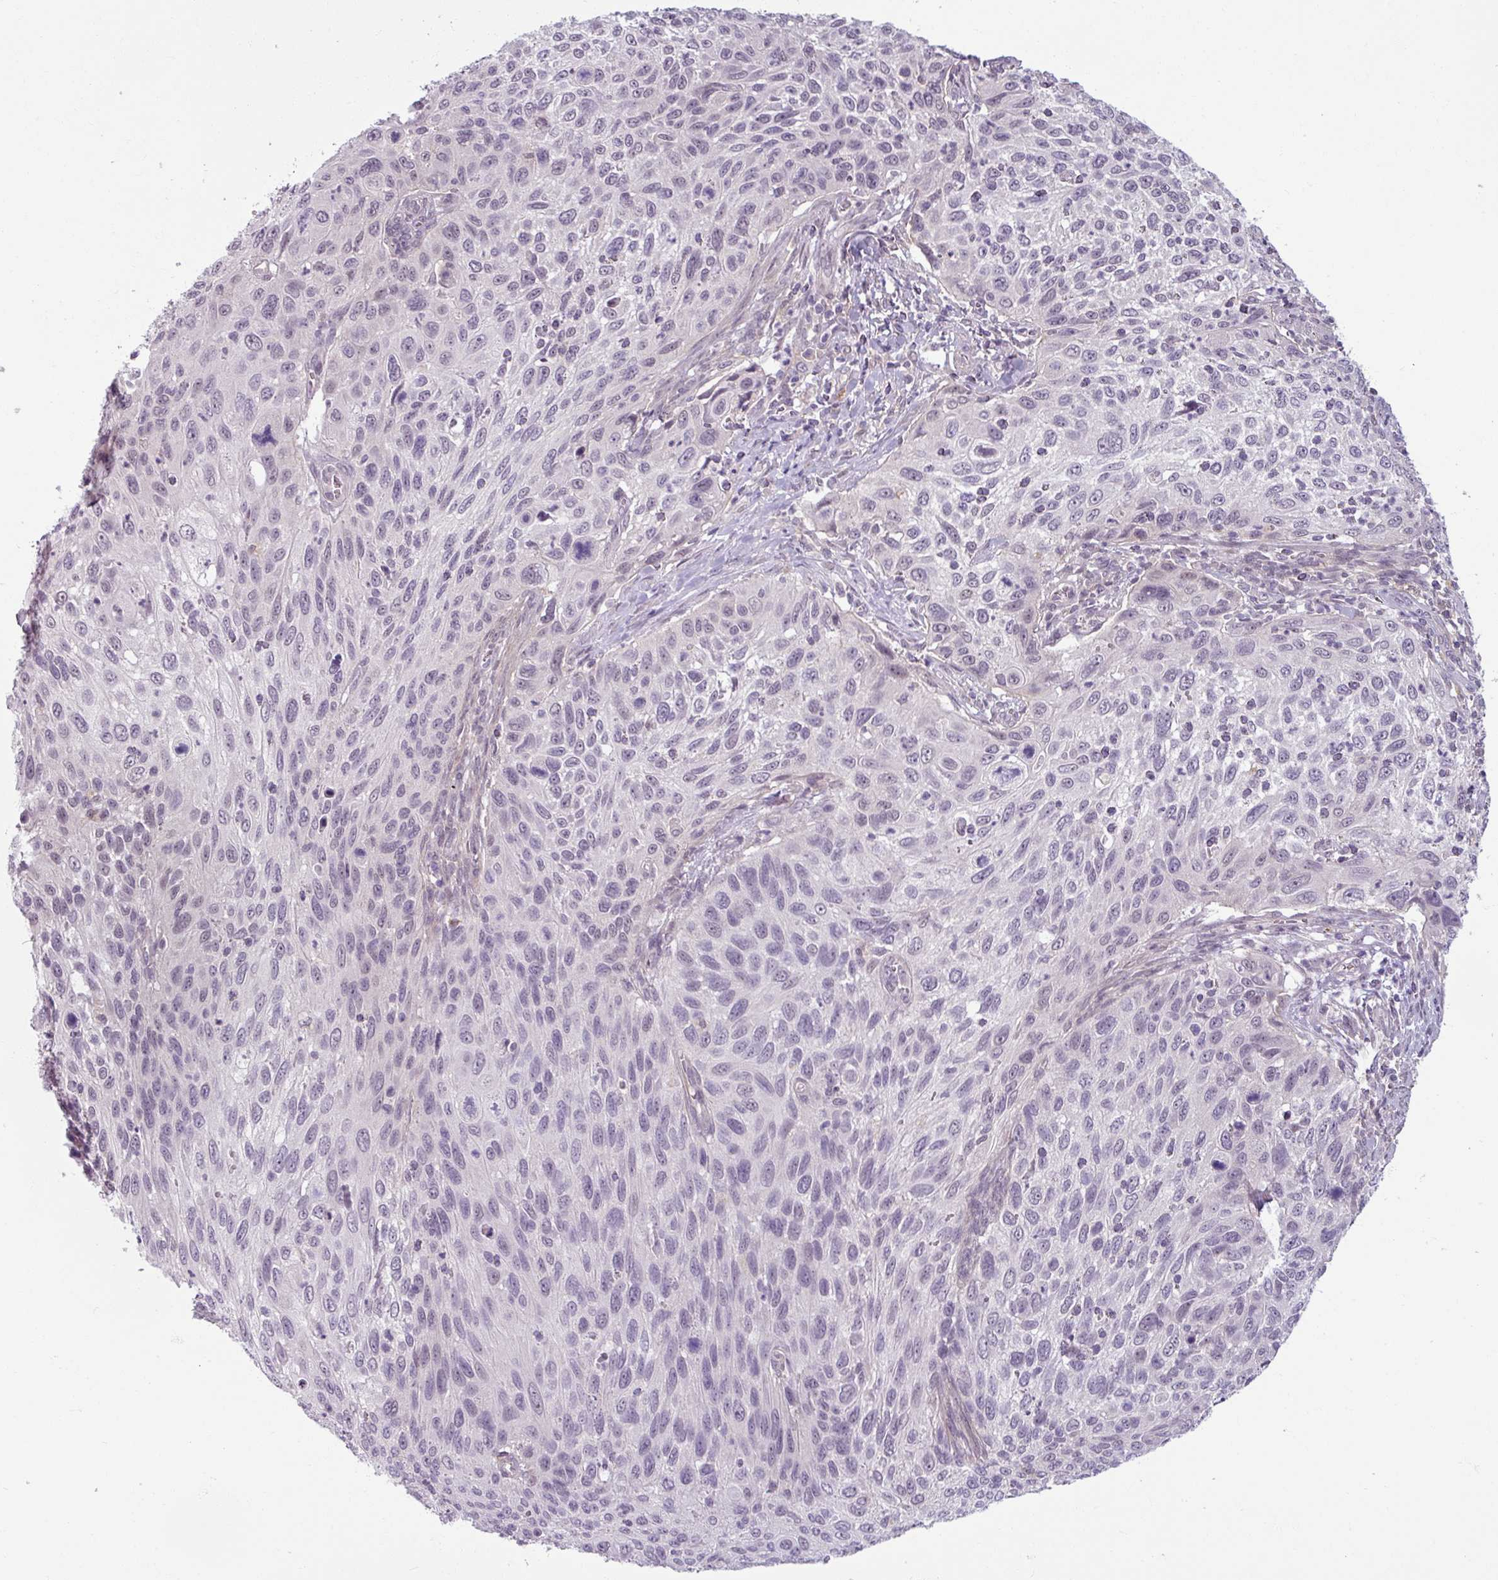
{"staining": {"intensity": "negative", "quantity": "none", "location": "none"}, "tissue": "cervical cancer", "cell_type": "Tumor cells", "image_type": "cancer", "snomed": [{"axis": "morphology", "description": "Squamous cell carcinoma, NOS"}, {"axis": "topography", "description": "Cervix"}], "caption": "A histopathology image of human cervical squamous cell carcinoma is negative for staining in tumor cells.", "gene": "UVSSA", "patient": {"sex": "female", "age": 70}}